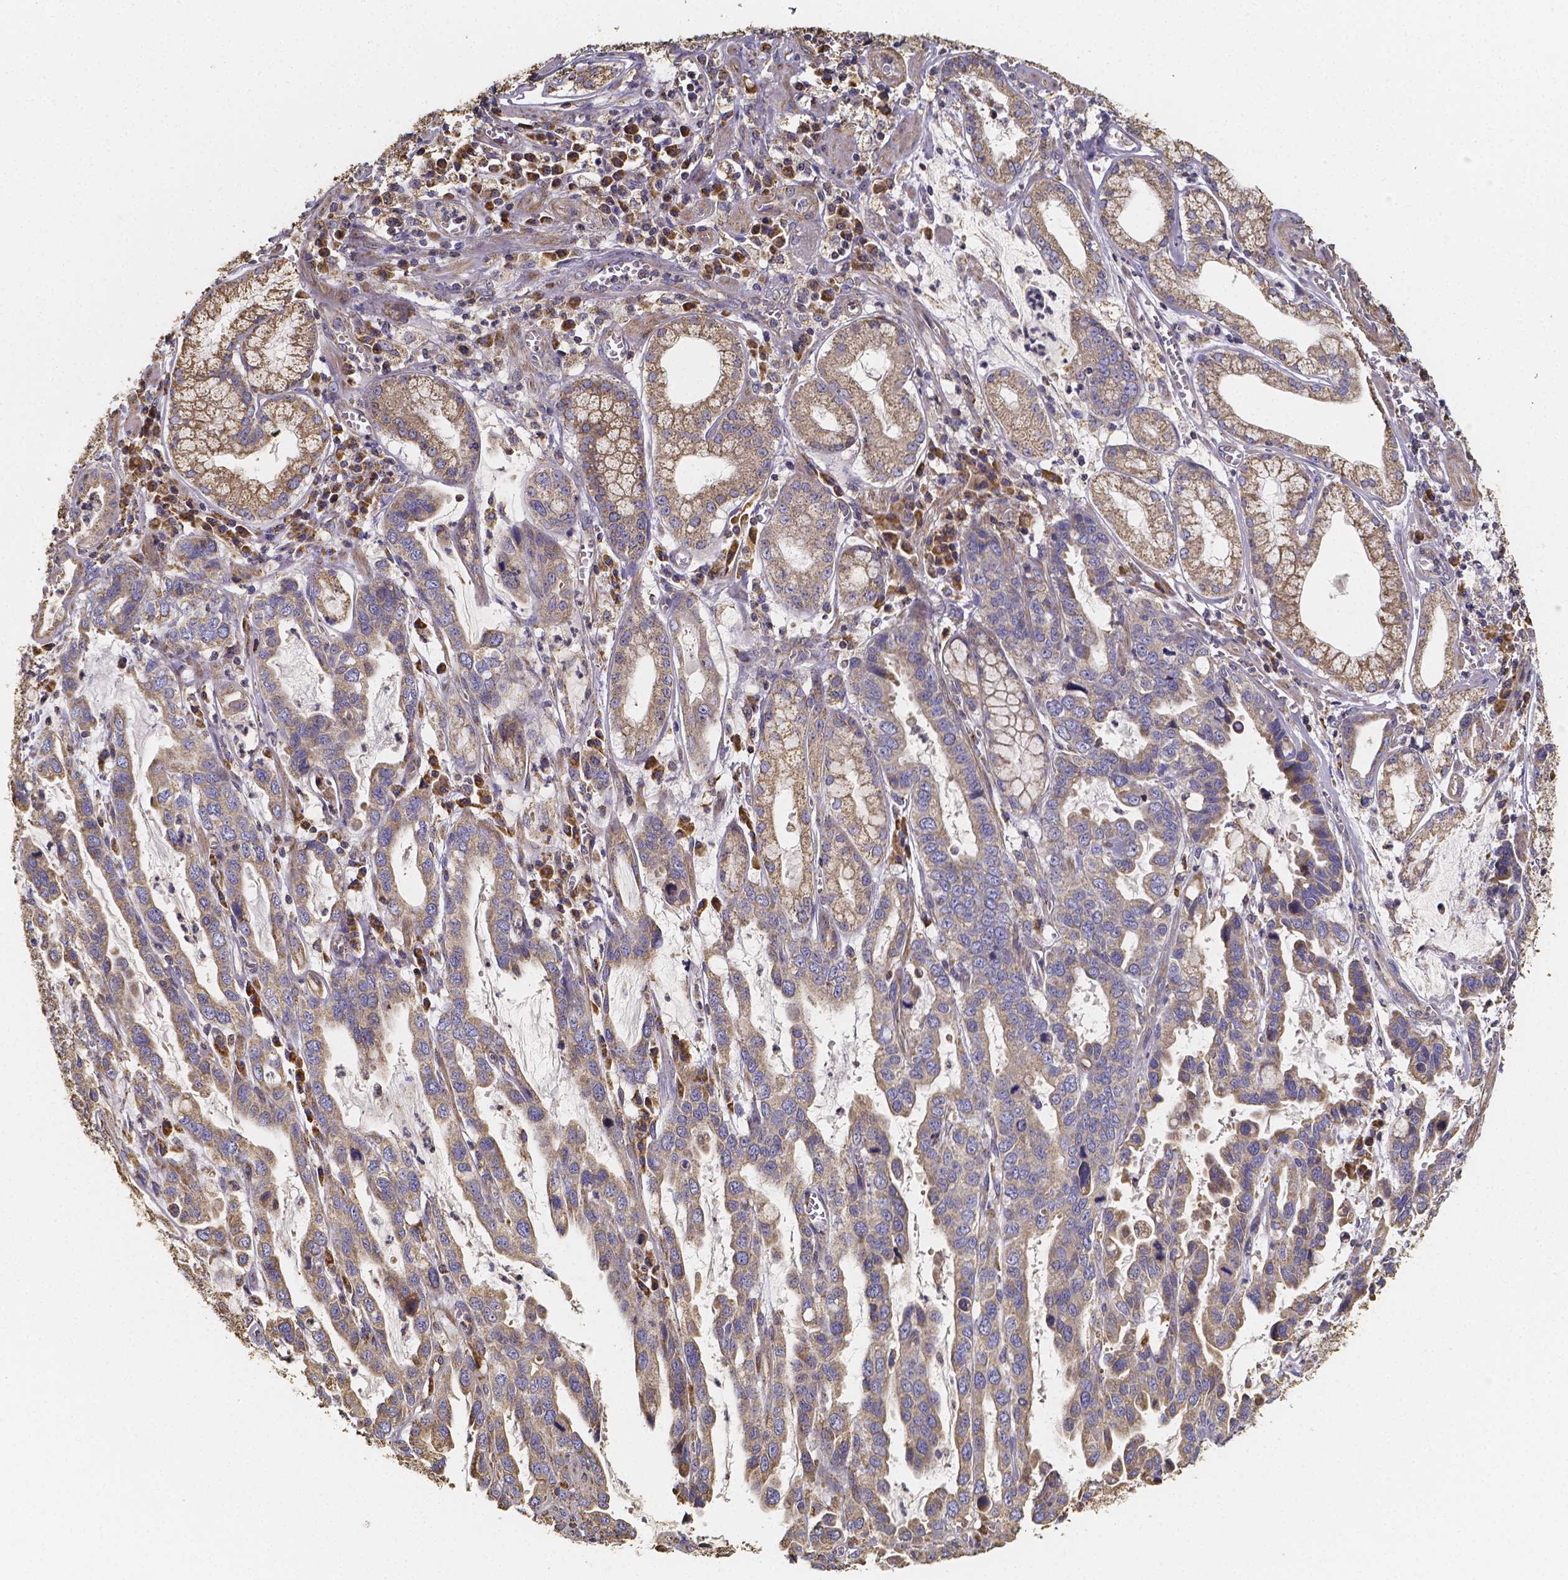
{"staining": {"intensity": "moderate", "quantity": ">75%", "location": "cytoplasmic/membranous"}, "tissue": "stomach cancer", "cell_type": "Tumor cells", "image_type": "cancer", "snomed": [{"axis": "morphology", "description": "Adenocarcinoma, NOS"}, {"axis": "topography", "description": "Stomach, lower"}], "caption": "Human stomach adenocarcinoma stained with a protein marker demonstrates moderate staining in tumor cells.", "gene": "SLC35D2", "patient": {"sex": "female", "age": 76}}